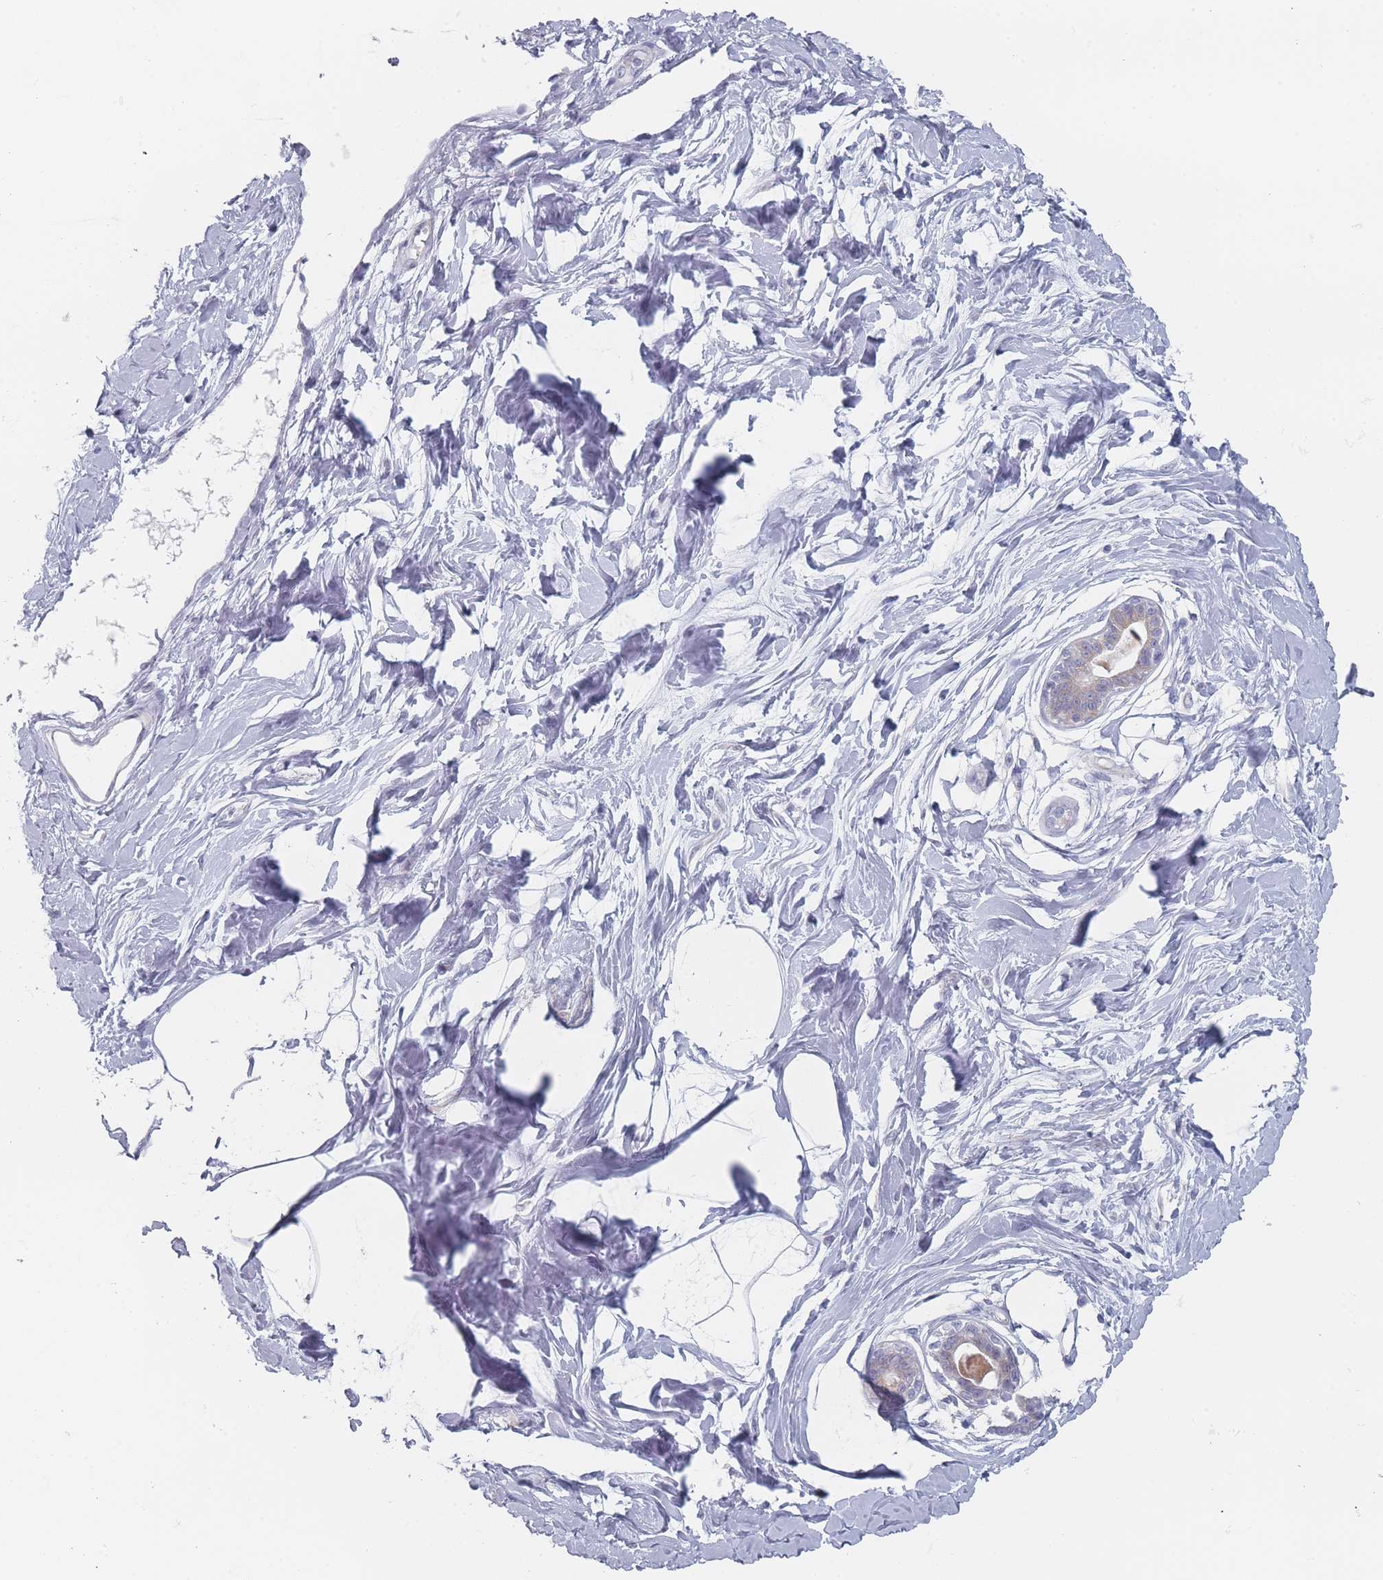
{"staining": {"intensity": "negative", "quantity": "none", "location": "none"}, "tissue": "breast", "cell_type": "Adipocytes", "image_type": "normal", "snomed": [{"axis": "morphology", "description": "Normal tissue, NOS"}, {"axis": "topography", "description": "Breast"}], "caption": "Immunohistochemistry (IHC) micrograph of benign human breast stained for a protein (brown), which reveals no positivity in adipocytes.", "gene": "RNF4", "patient": {"sex": "female", "age": 45}}